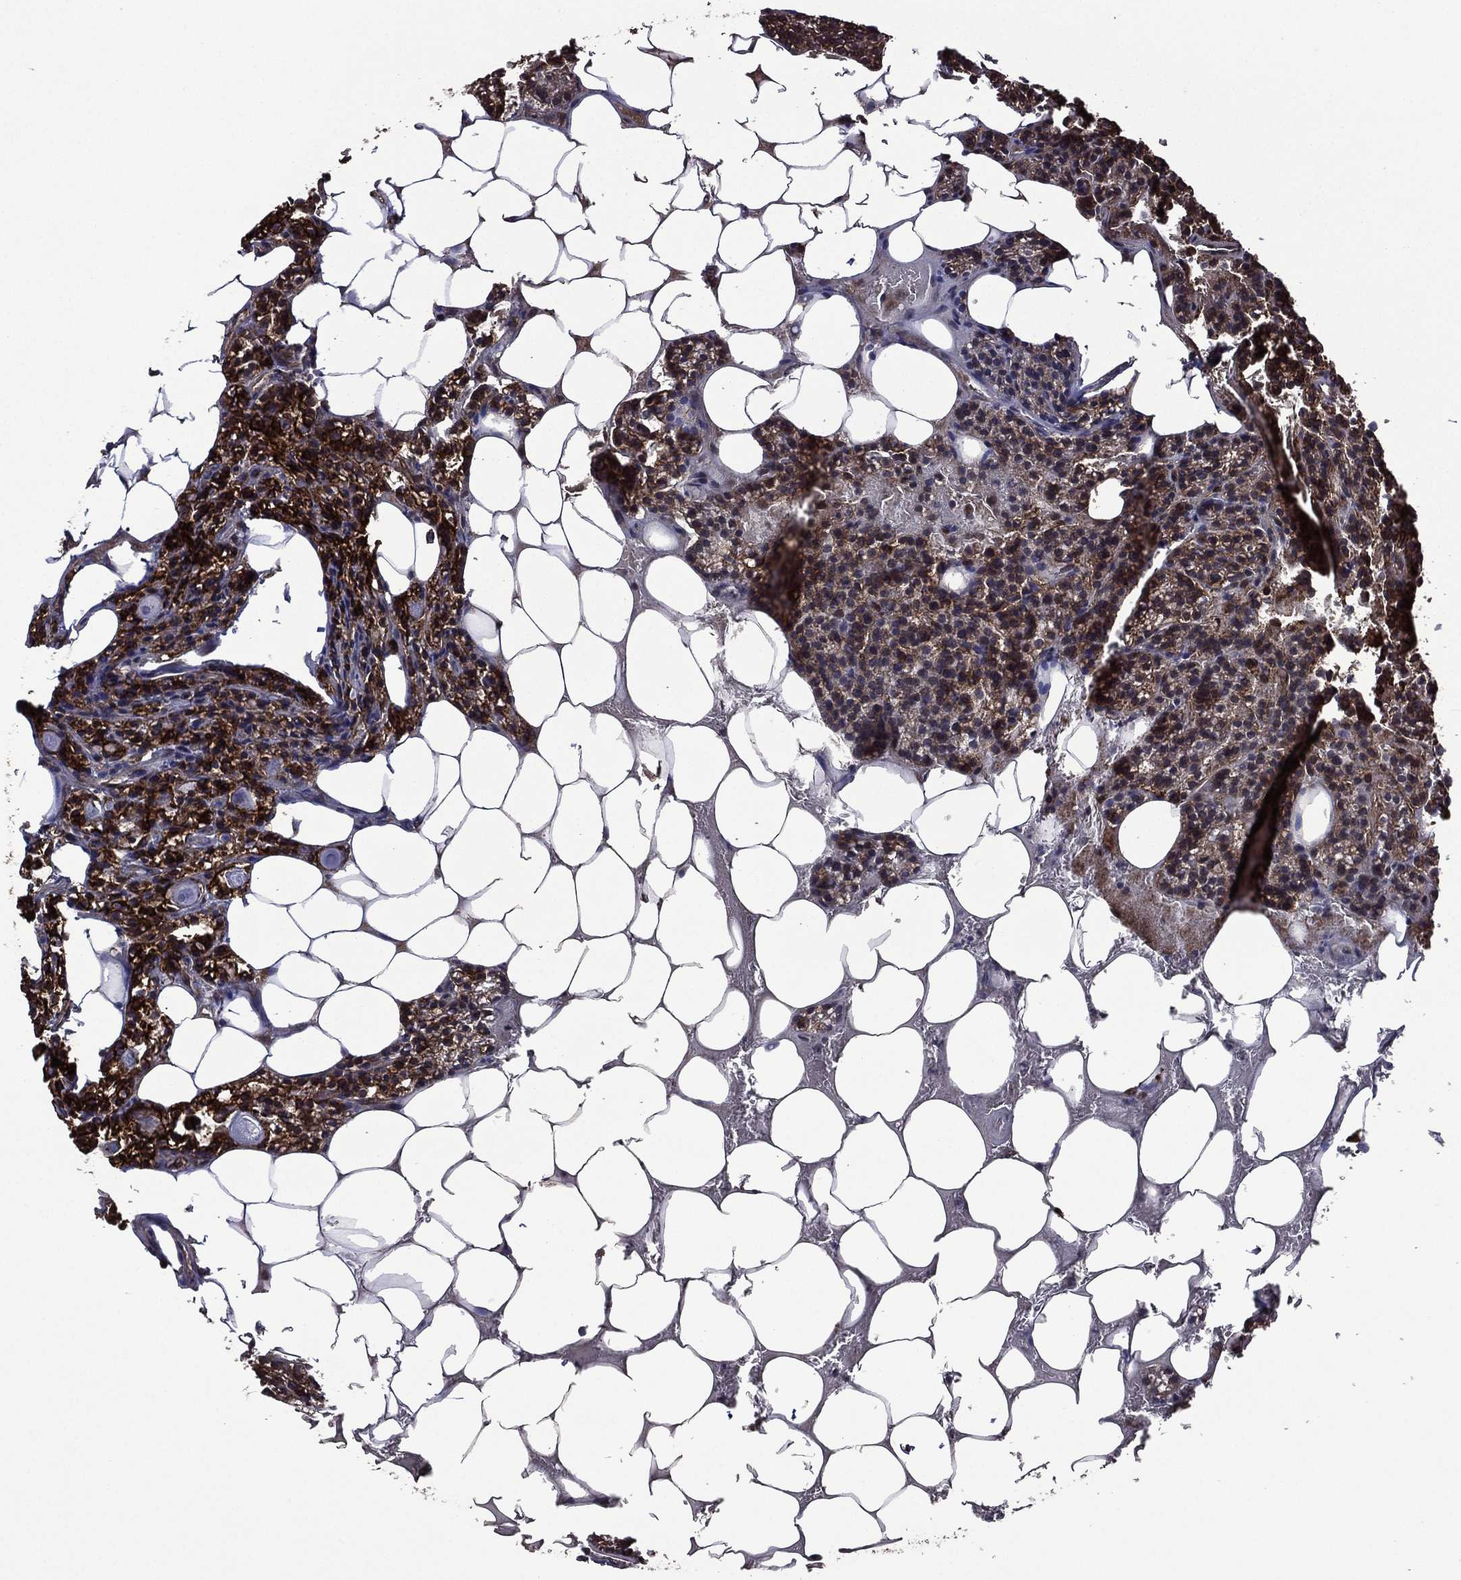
{"staining": {"intensity": "strong", "quantity": "25%-75%", "location": "cytoplasmic/membranous"}, "tissue": "parathyroid gland", "cell_type": "Glandular cells", "image_type": "normal", "snomed": [{"axis": "morphology", "description": "Normal tissue, NOS"}, {"axis": "topography", "description": "Parathyroid gland"}], "caption": "Parathyroid gland stained with immunohistochemistry (IHC) exhibits strong cytoplasmic/membranous expression in approximately 25%-75% of glandular cells. The staining was performed using DAB to visualize the protein expression in brown, while the nuclei were stained in blue with hematoxylin (Magnification: 20x).", "gene": "PLPP3", "patient": {"sex": "female", "age": 83}}